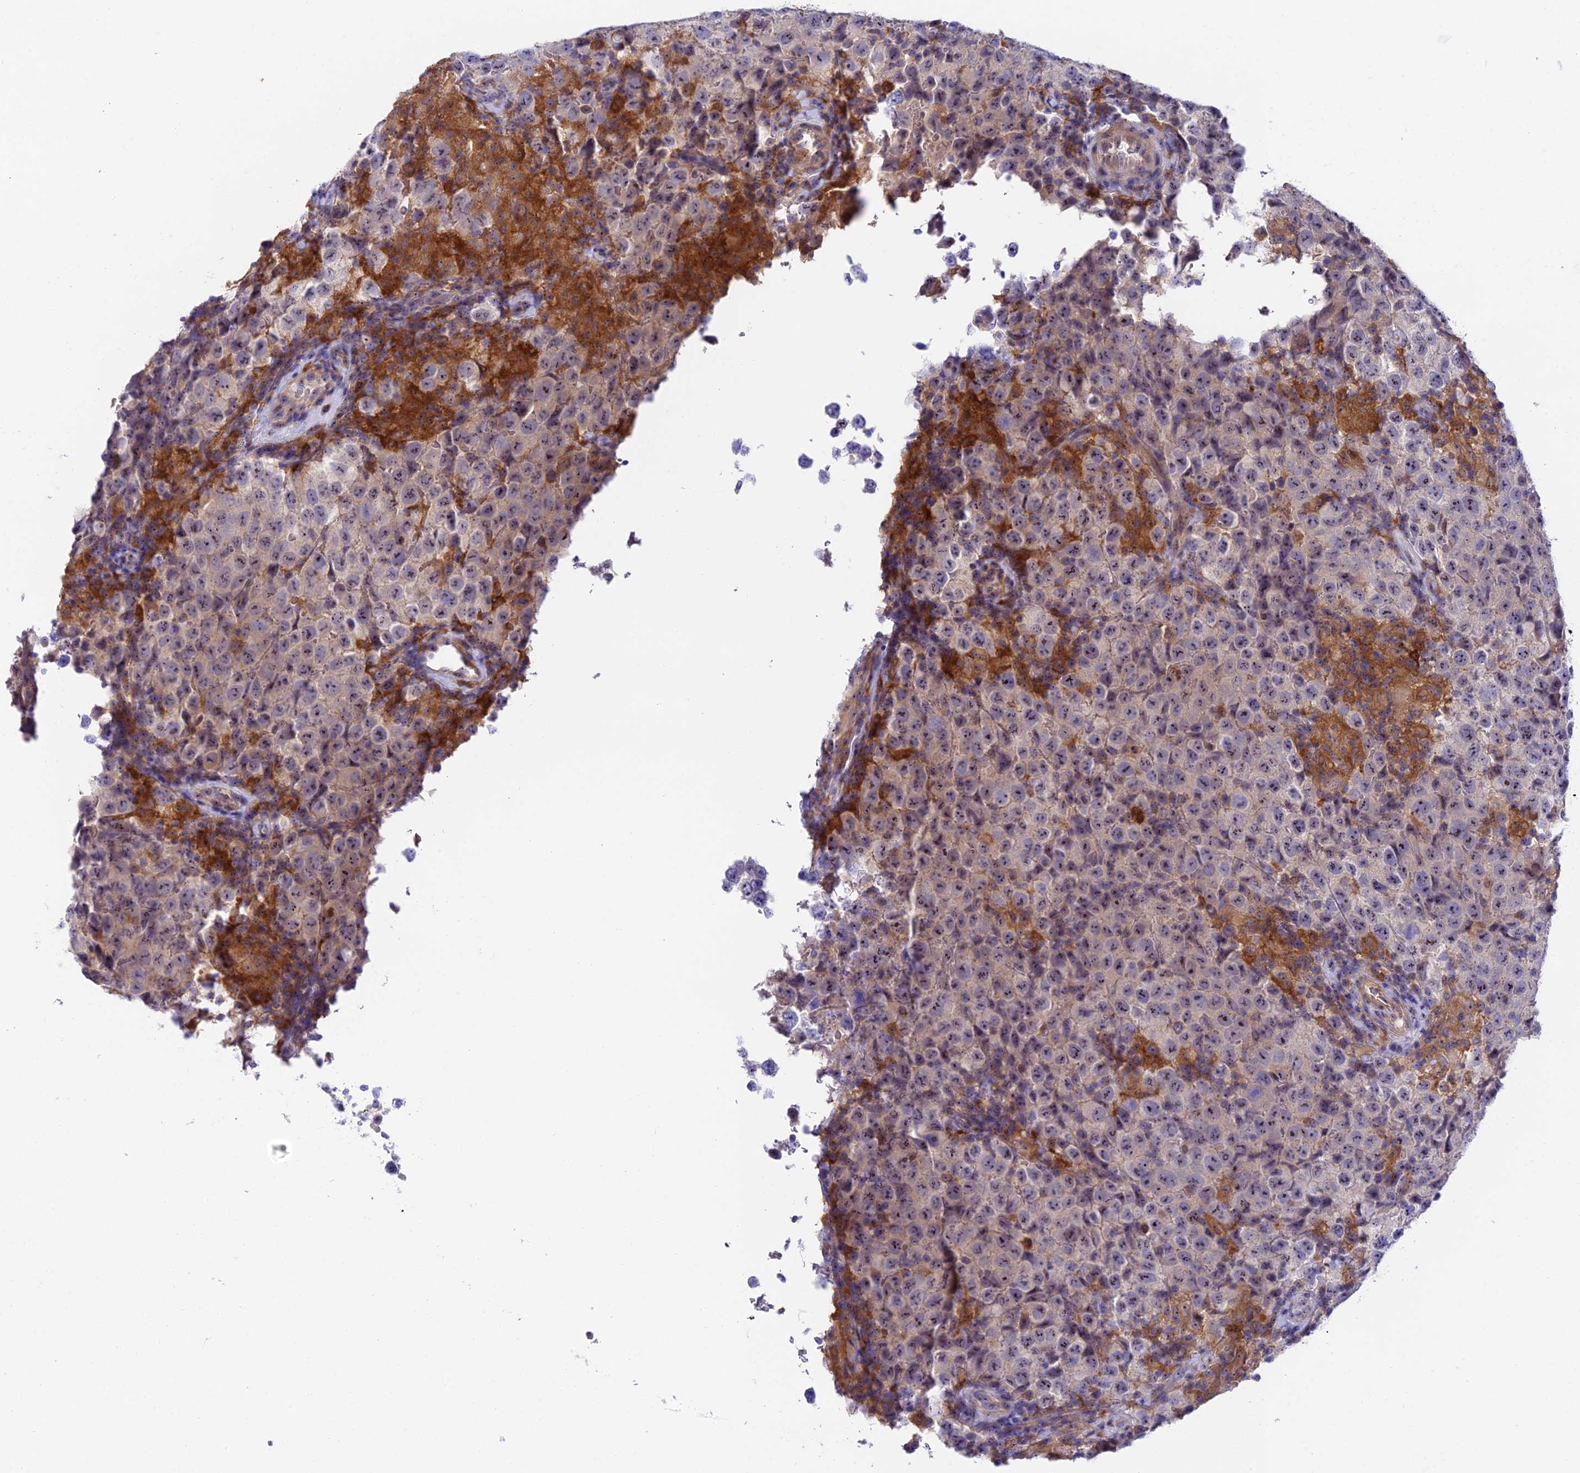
{"staining": {"intensity": "weak", "quantity": "<25%", "location": "nuclear"}, "tissue": "testis cancer", "cell_type": "Tumor cells", "image_type": "cancer", "snomed": [{"axis": "morphology", "description": "Seminoma, NOS"}, {"axis": "morphology", "description": "Carcinoma, Embryonal, NOS"}, {"axis": "topography", "description": "Testis"}], "caption": "Testis cancer (embryonal carcinoma) was stained to show a protein in brown. There is no significant positivity in tumor cells.", "gene": "DUSP29", "patient": {"sex": "male", "age": 41}}